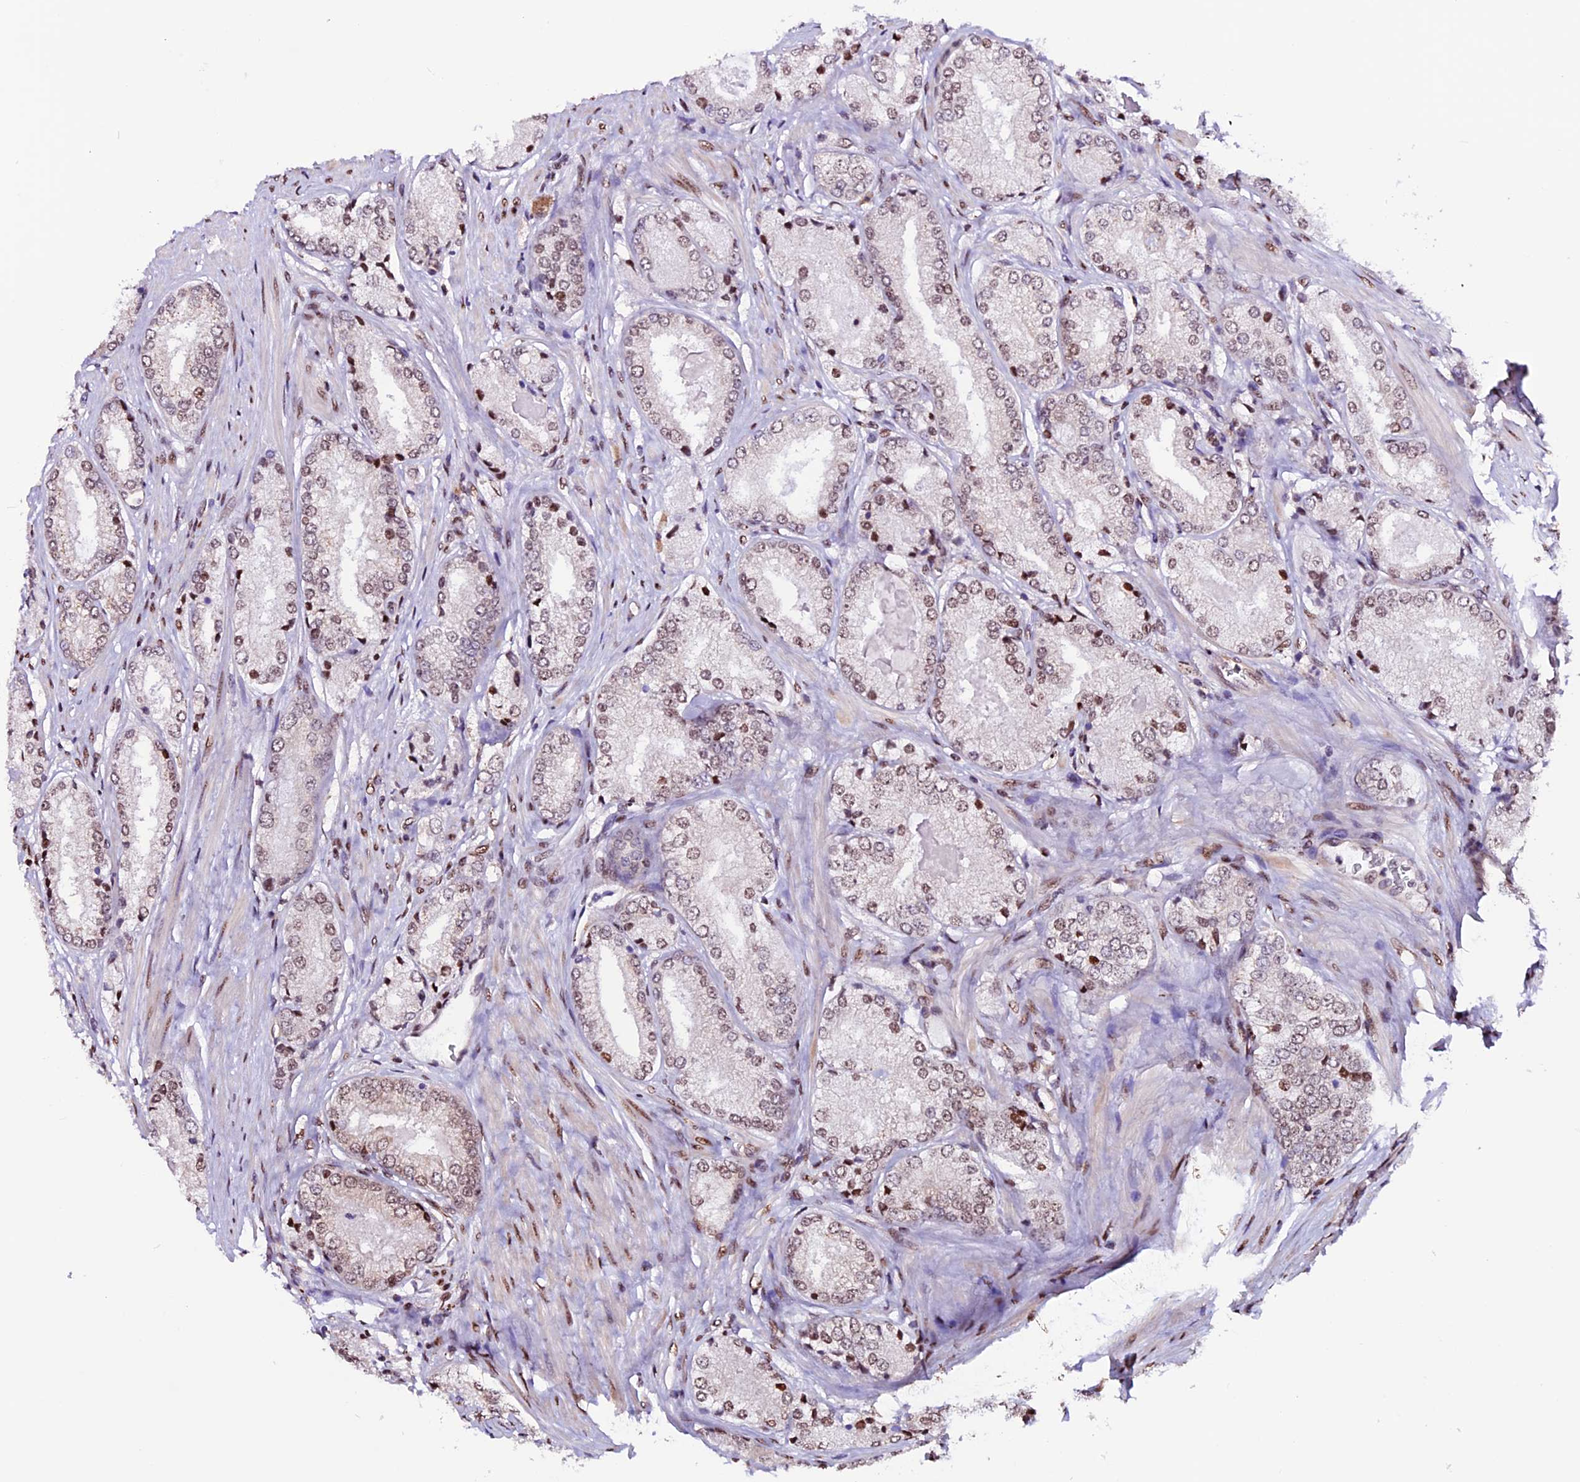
{"staining": {"intensity": "moderate", "quantity": "25%-75%", "location": "nuclear"}, "tissue": "prostate cancer", "cell_type": "Tumor cells", "image_type": "cancer", "snomed": [{"axis": "morphology", "description": "Adenocarcinoma, Low grade"}, {"axis": "topography", "description": "Prostate"}], "caption": "The immunohistochemical stain highlights moderate nuclear positivity in tumor cells of prostate cancer (adenocarcinoma (low-grade)) tissue.", "gene": "RINL", "patient": {"sex": "male", "age": 68}}